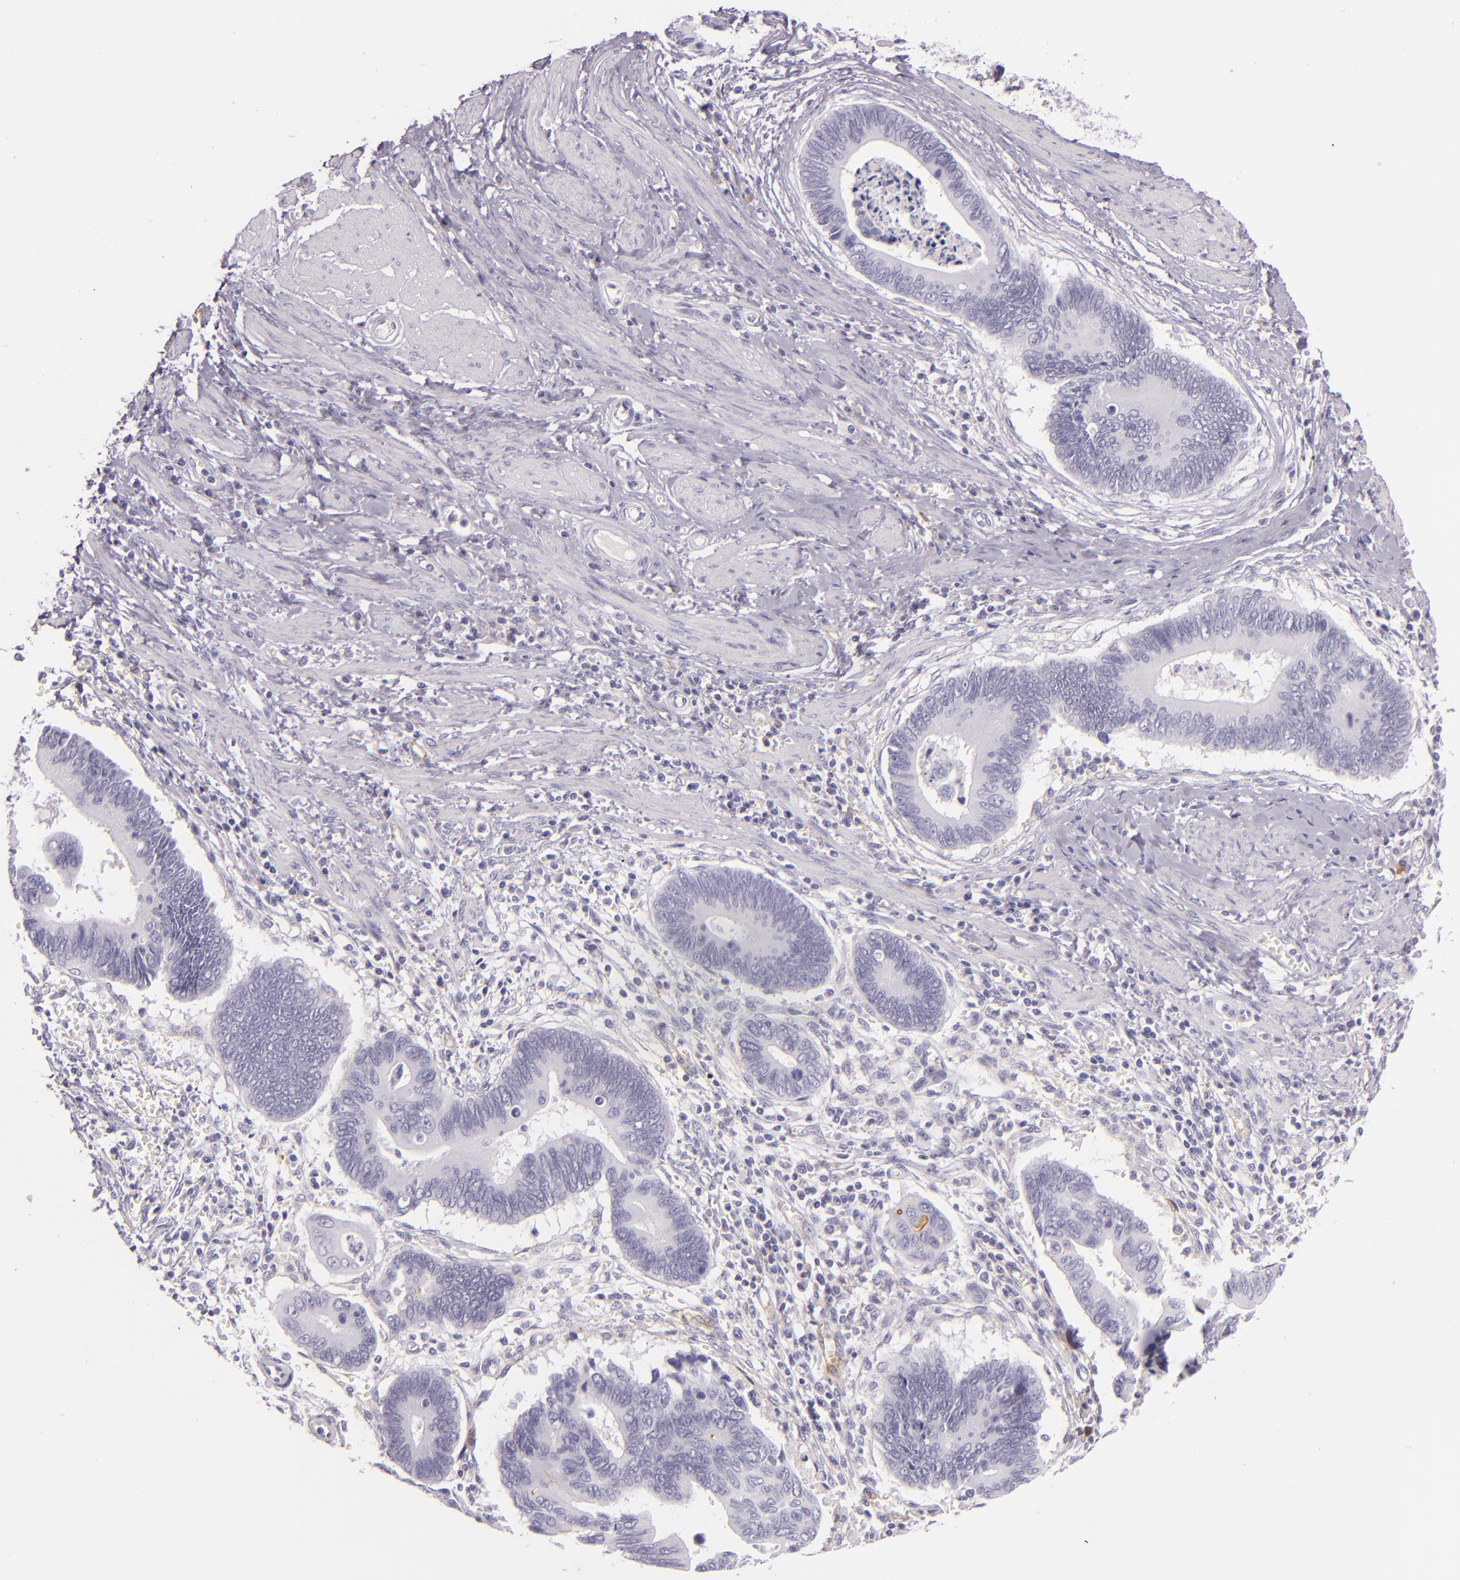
{"staining": {"intensity": "negative", "quantity": "none", "location": "none"}, "tissue": "pancreatic cancer", "cell_type": "Tumor cells", "image_type": "cancer", "snomed": [{"axis": "morphology", "description": "Adenocarcinoma, NOS"}, {"axis": "topography", "description": "Pancreas"}], "caption": "Tumor cells show no significant protein positivity in adenocarcinoma (pancreatic).", "gene": "ICAM1", "patient": {"sex": "female", "age": 70}}